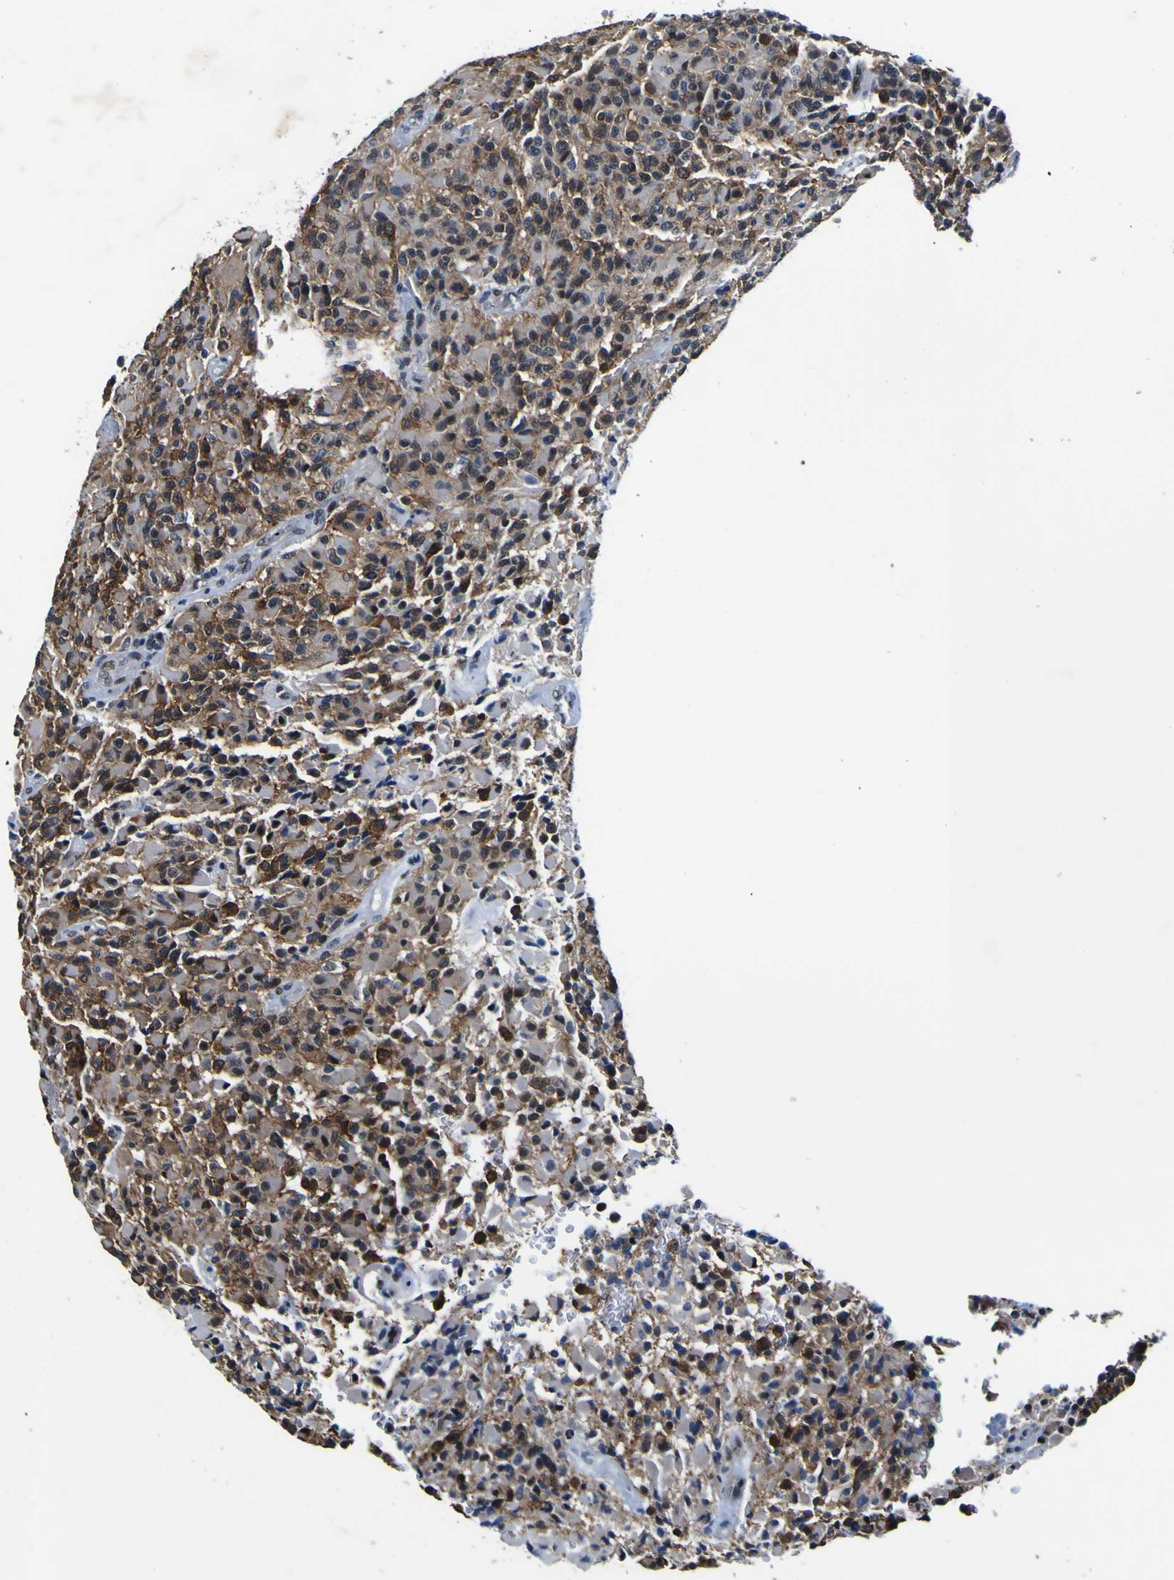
{"staining": {"intensity": "weak", "quantity": "<25%", "location": "nuclear"}, "tissue": "glioma", "cell_type": "Tumor cells", "image_type": "cancer", "snomed": [{"axis": "morphology", "description": "Glioma, malignant, High grade"}, {"axis": "topography", "description": "Brain"}], "caption": "Immunohistochemical staining of malignant glioma (high-grade) exhibits no significant positivity in tumor cells. The staining is performed using DAB brown chromogen with nuclei counter-stained in using hematoxylin.", "gene": "CUL4B", "patient": {"sex": "male", "age": 71}}